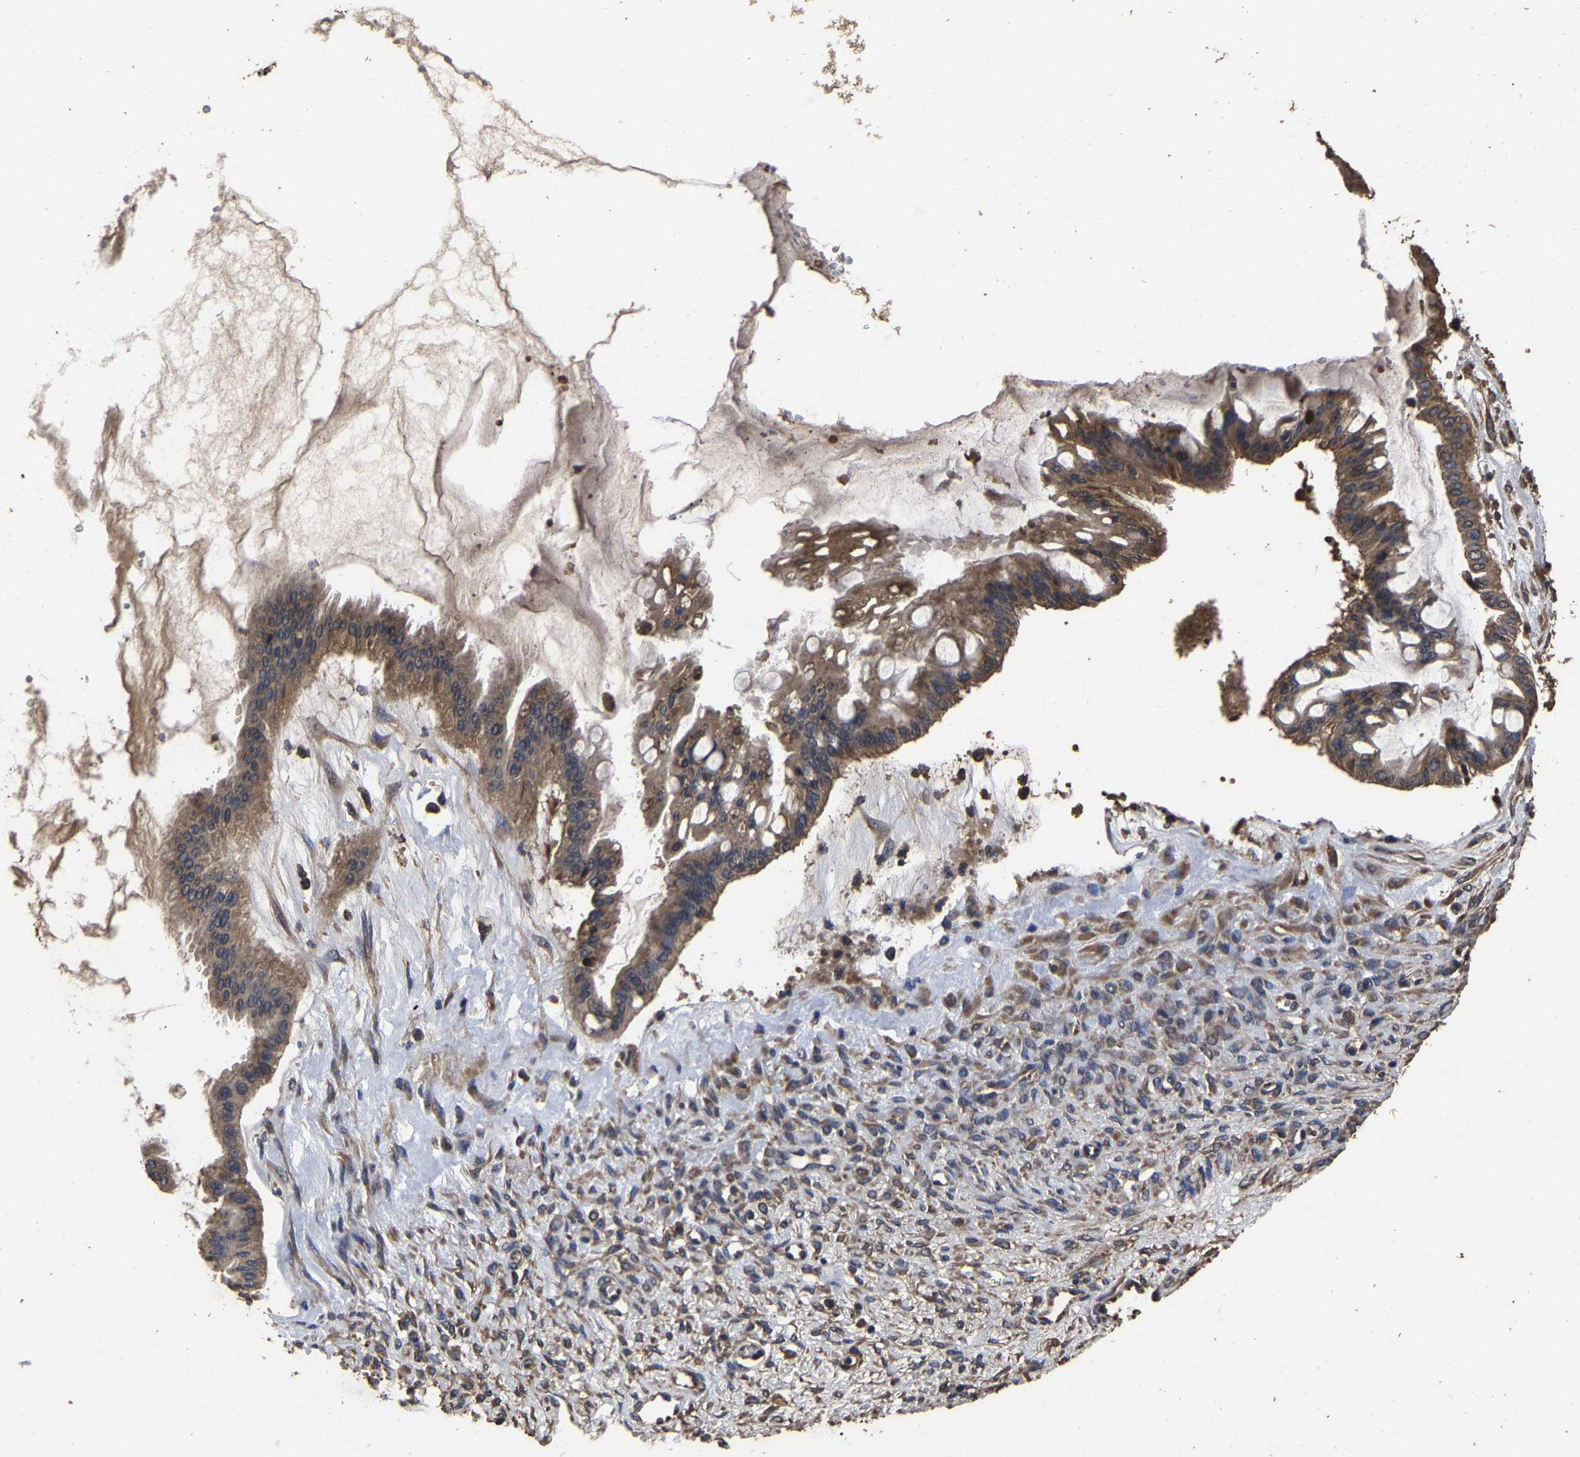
{"staining": {"intensity": "moderate", "quantity": ">75%", "location": "cytoplasmic/membranous"}, "tissue": "ovarian cancer", "cell_type": "Tumor cells", "image_type": "cancer", "snomed": [{"axis": "morphology", "description": "Cystadenocarcinoma, mucinous, NOS"}, {"axis": "topography", "description": "Ovary"}], "caption": "Ovarian cancer (mucinous cystadenocarcinoma) tissue reveals moderate cytoplasmic/membranous staining in approximately >75% of tumor cells", "gene": "ITCH", "patient": {"sex": "female", "age": 73}}